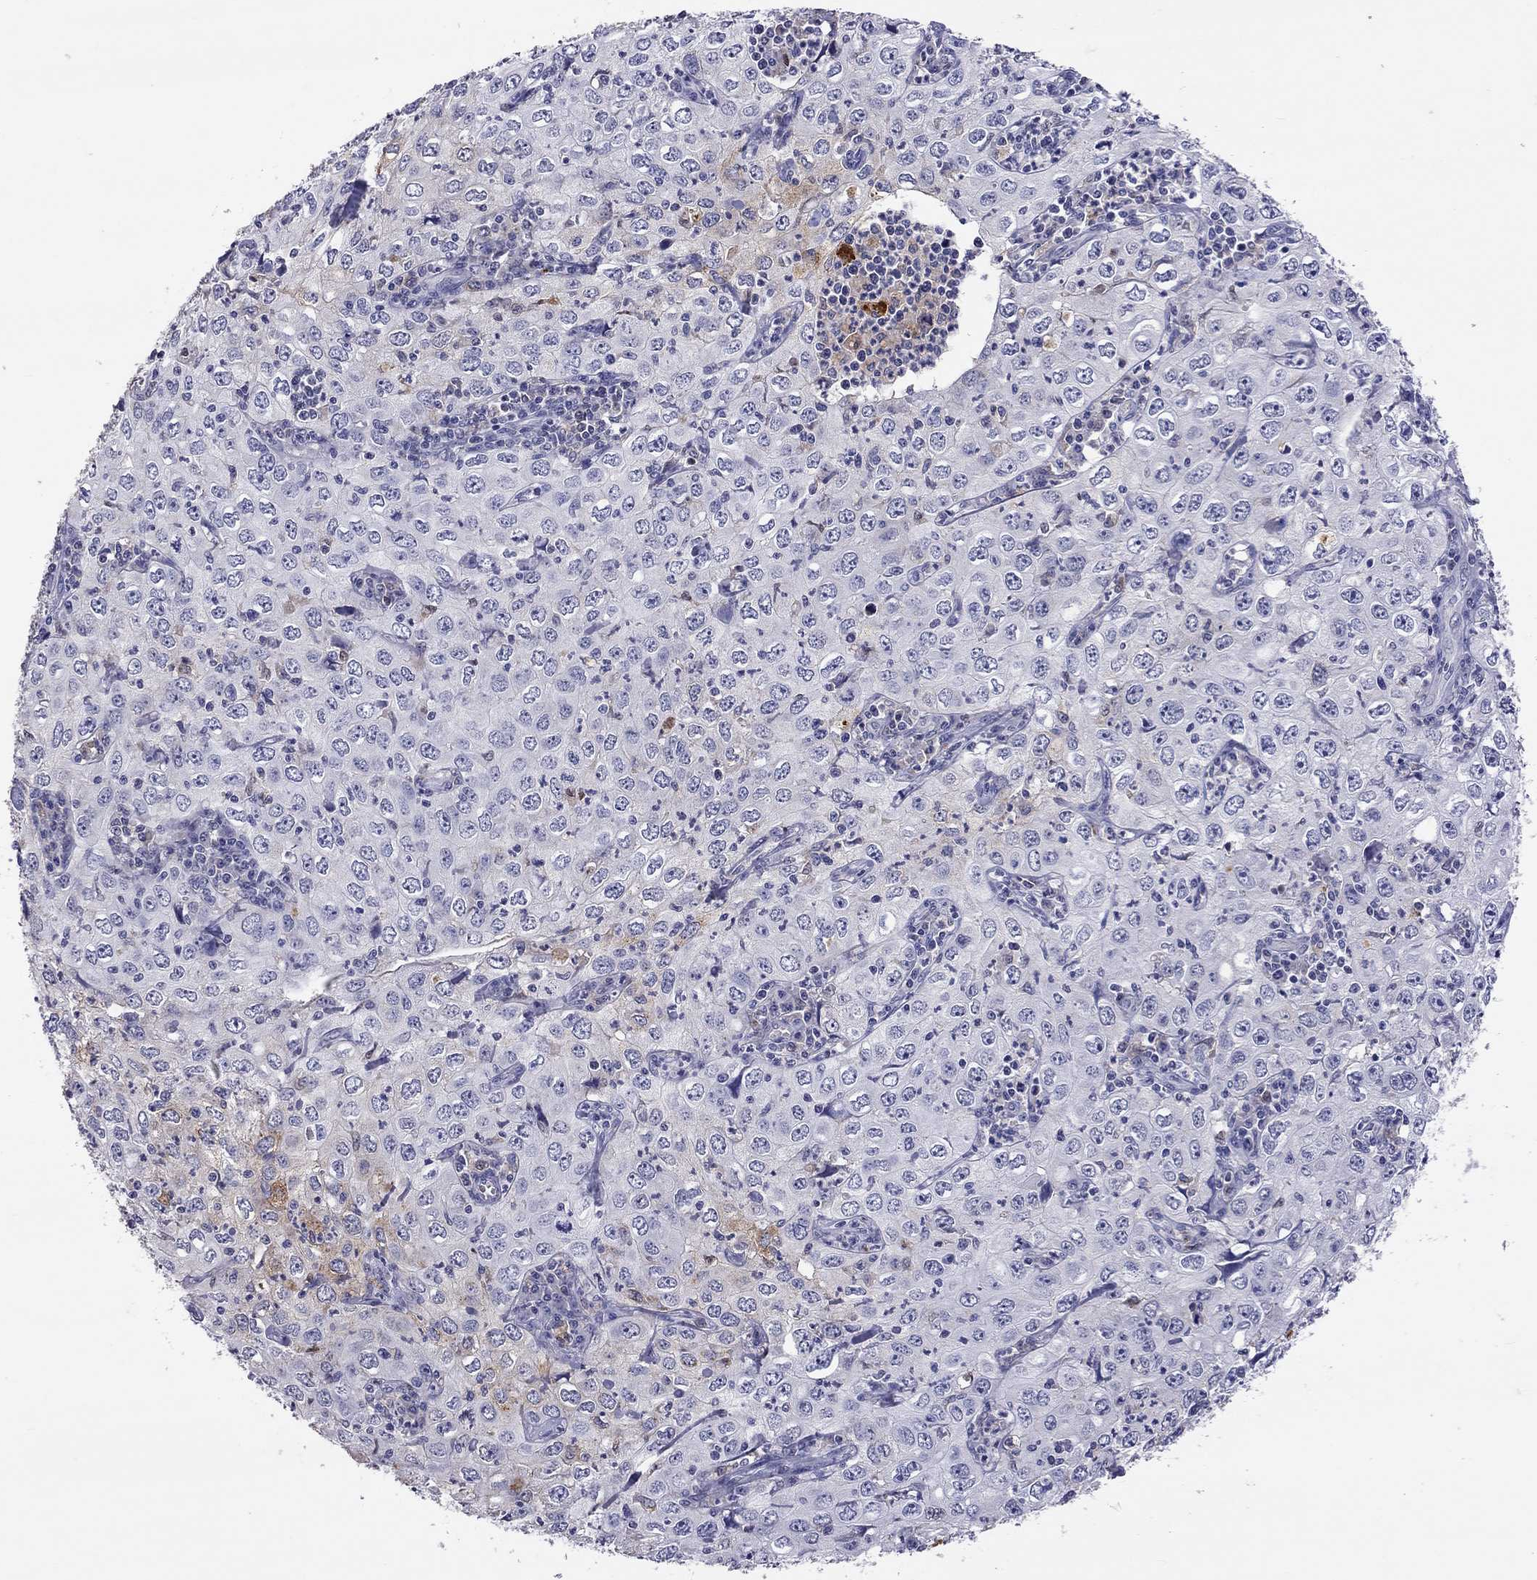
{"staining": {"intensity": "negative", "quantity": "none", "location": "none"}, "tissue": "cervical cancer", "cell_type": "Tumor cells", "image_type": "cancer", "snomed": [{"axis": "morphology", "description": "Squamous cell carcinoma, NOS"}, {"axis": "topography", "description": "Cervix"}], "caption": "Immunohistochemistry photomicrograph of cervical cancer (squamous cell carcinoma) stained for a protein (brown), which shows no staining in tumor cells.", "gene": "SERPINA3", "patient": {"sex": "female", "age": 24}}